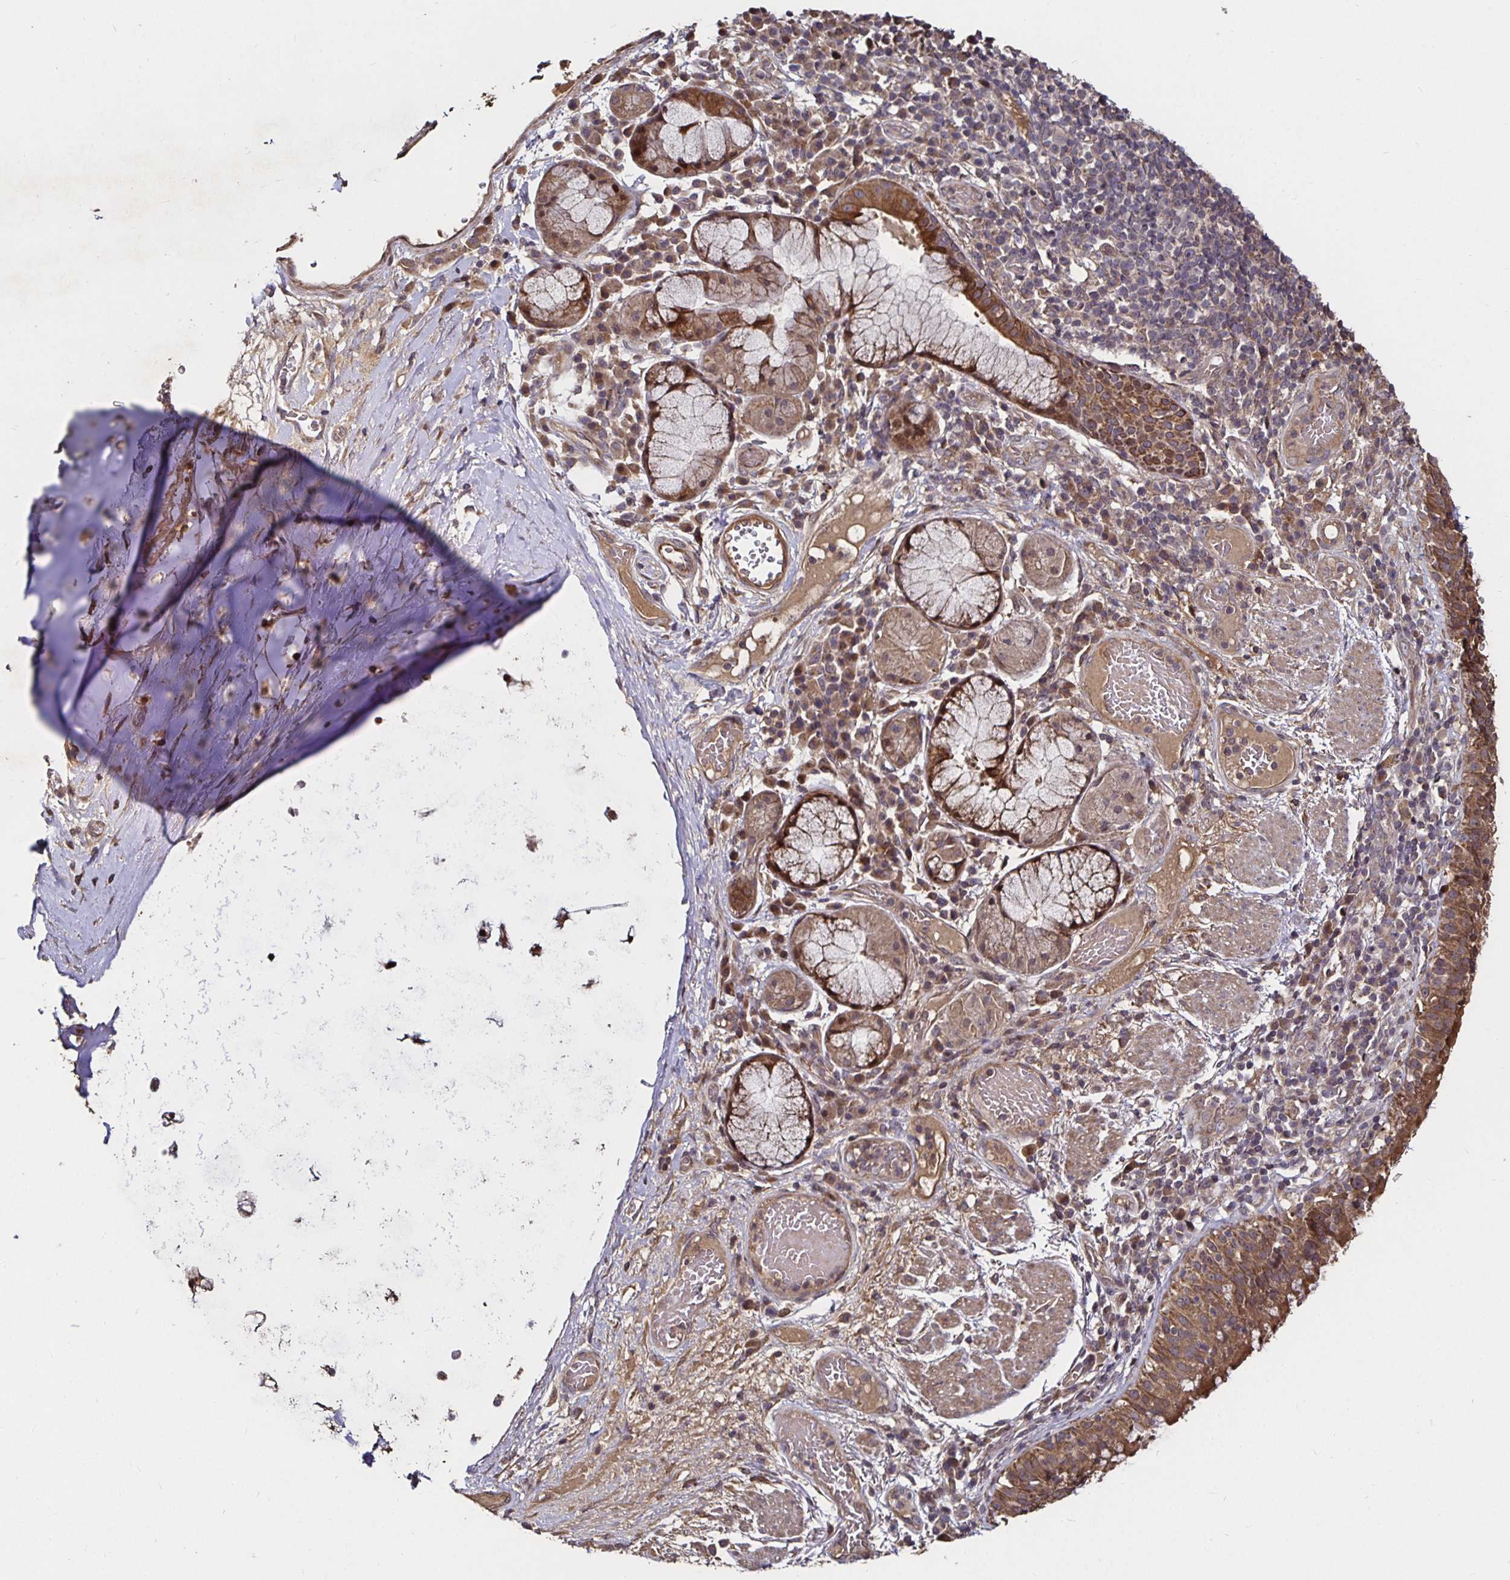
{"staining": {"intensity": "strong", "quantity": ">75%", "location": "cytoplasmic/membranous"}, "tissue": "bronchus", "cell_type": "Respiratory epithelial cells", "image_type": "normal", "snomed": [{"axis": "morphology", "description": "Normal tissue, NOS"}, {"axis": "topography", "description": "Lymph node"}, {"axis": "topography", "description": "Bronchus"}], "caption": "About >75% of respiratory epithelial cells in unremarkable bronchus reveal strong cytoplasmic/membranous protein staining as visualized by brown immunohistochemical staining.", "gene": "SMYD3", "patient": {"sex": "male", "age": 56}}